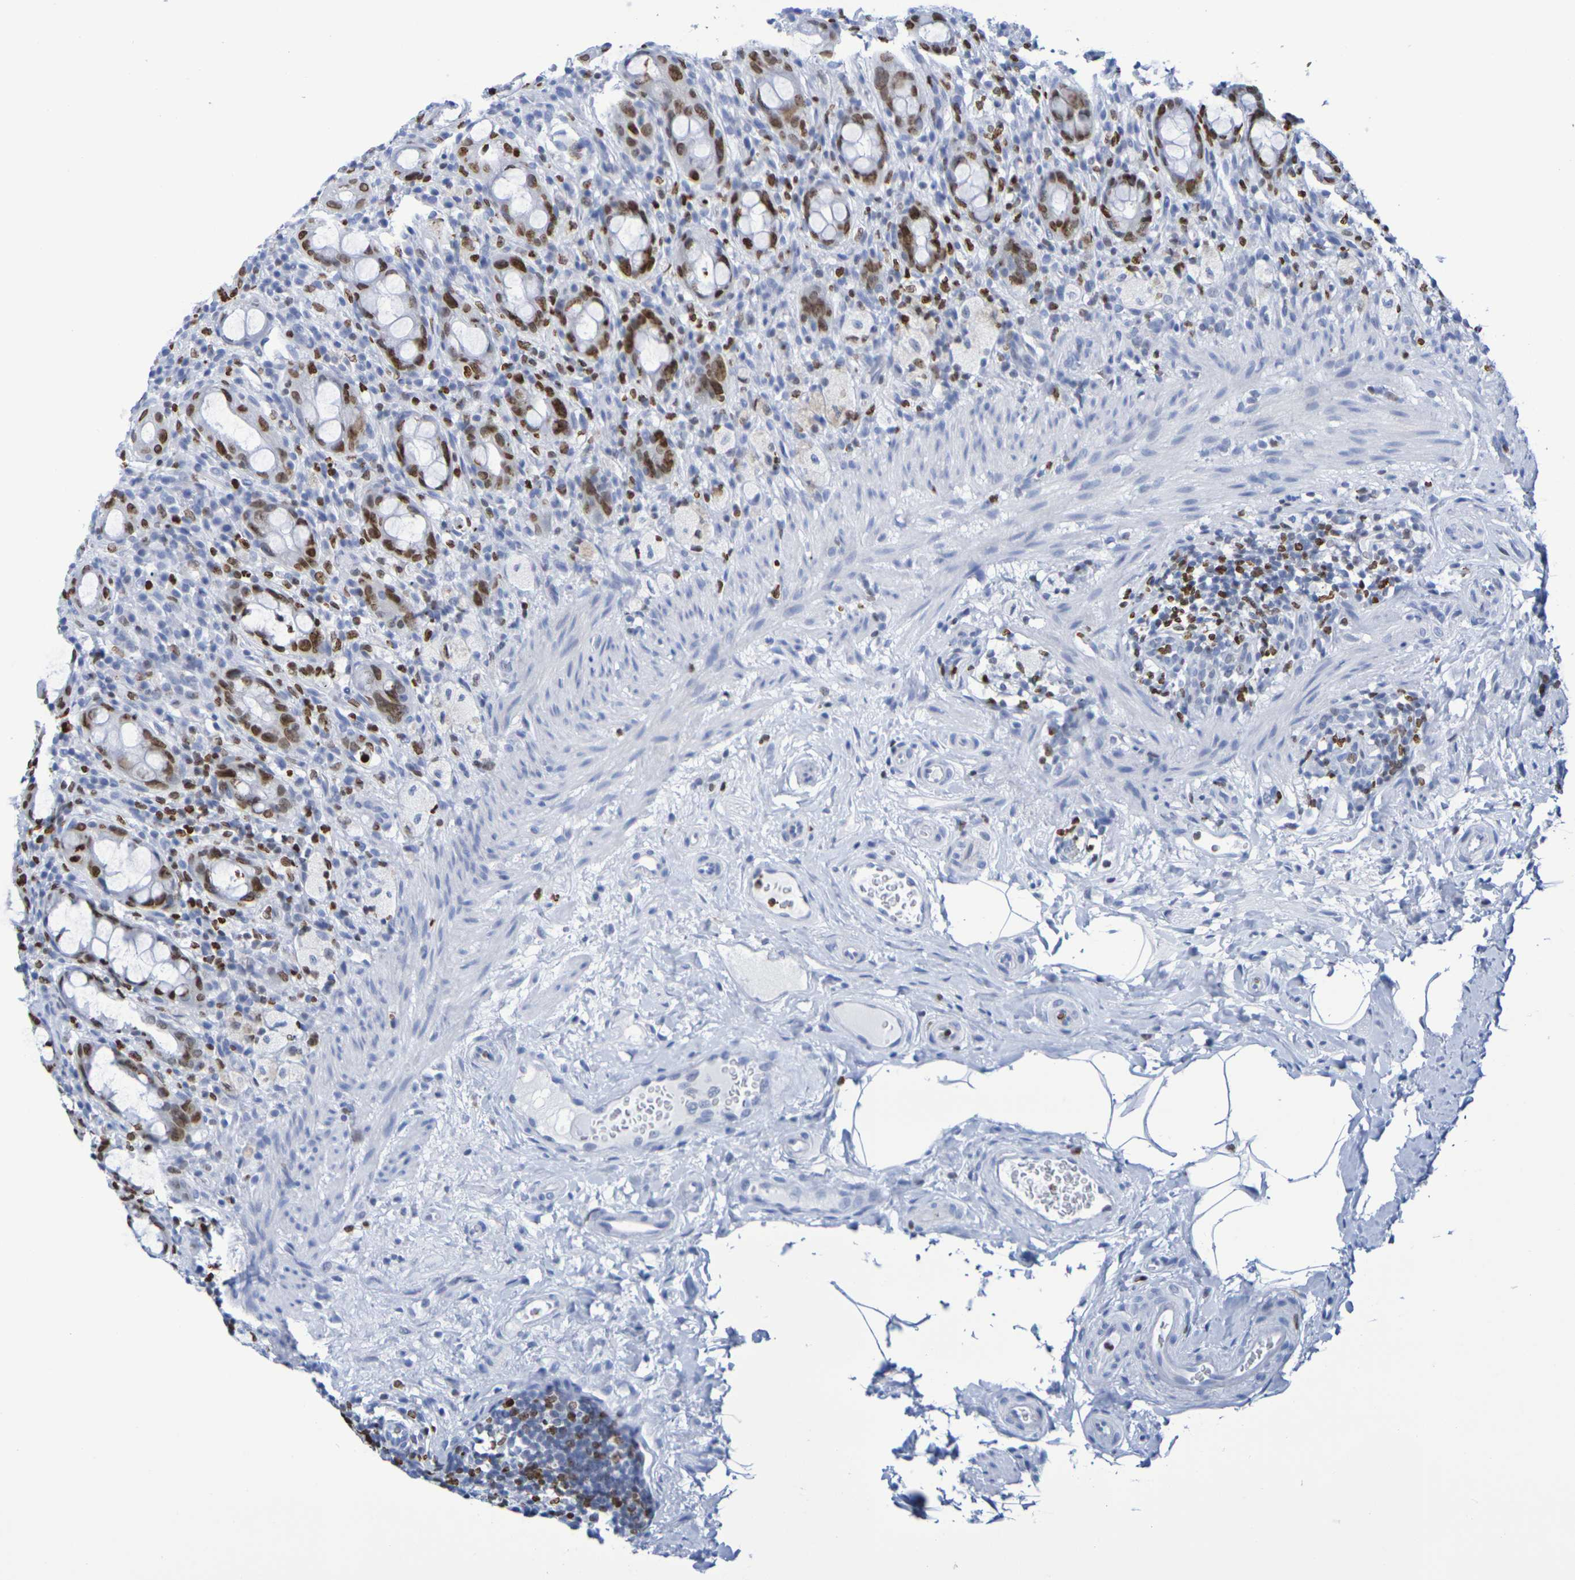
{"staining": {"intensity": "strong", "quantity": ">75%", "location": "nuclear"}, "tissue": "rectum", "cell_type": "Glandular cells", "image_type": "normal", "snomed": [{"axis": "morphology", "description": "Normal tissue, NOS"}, {"axis": "topography", "description": "Rectum"}], "caption": "Unremarkable rectum shows strong nuclear staining in approximately >75% of glandular cells, visualized by immunohistochemistry. The protein is stained brown, and the nuclei are stained in blue (DAB IHC with brightfield microscopy, high magnification).", "gene": "H1", "patient": {"sex": "male", "age": 44}}